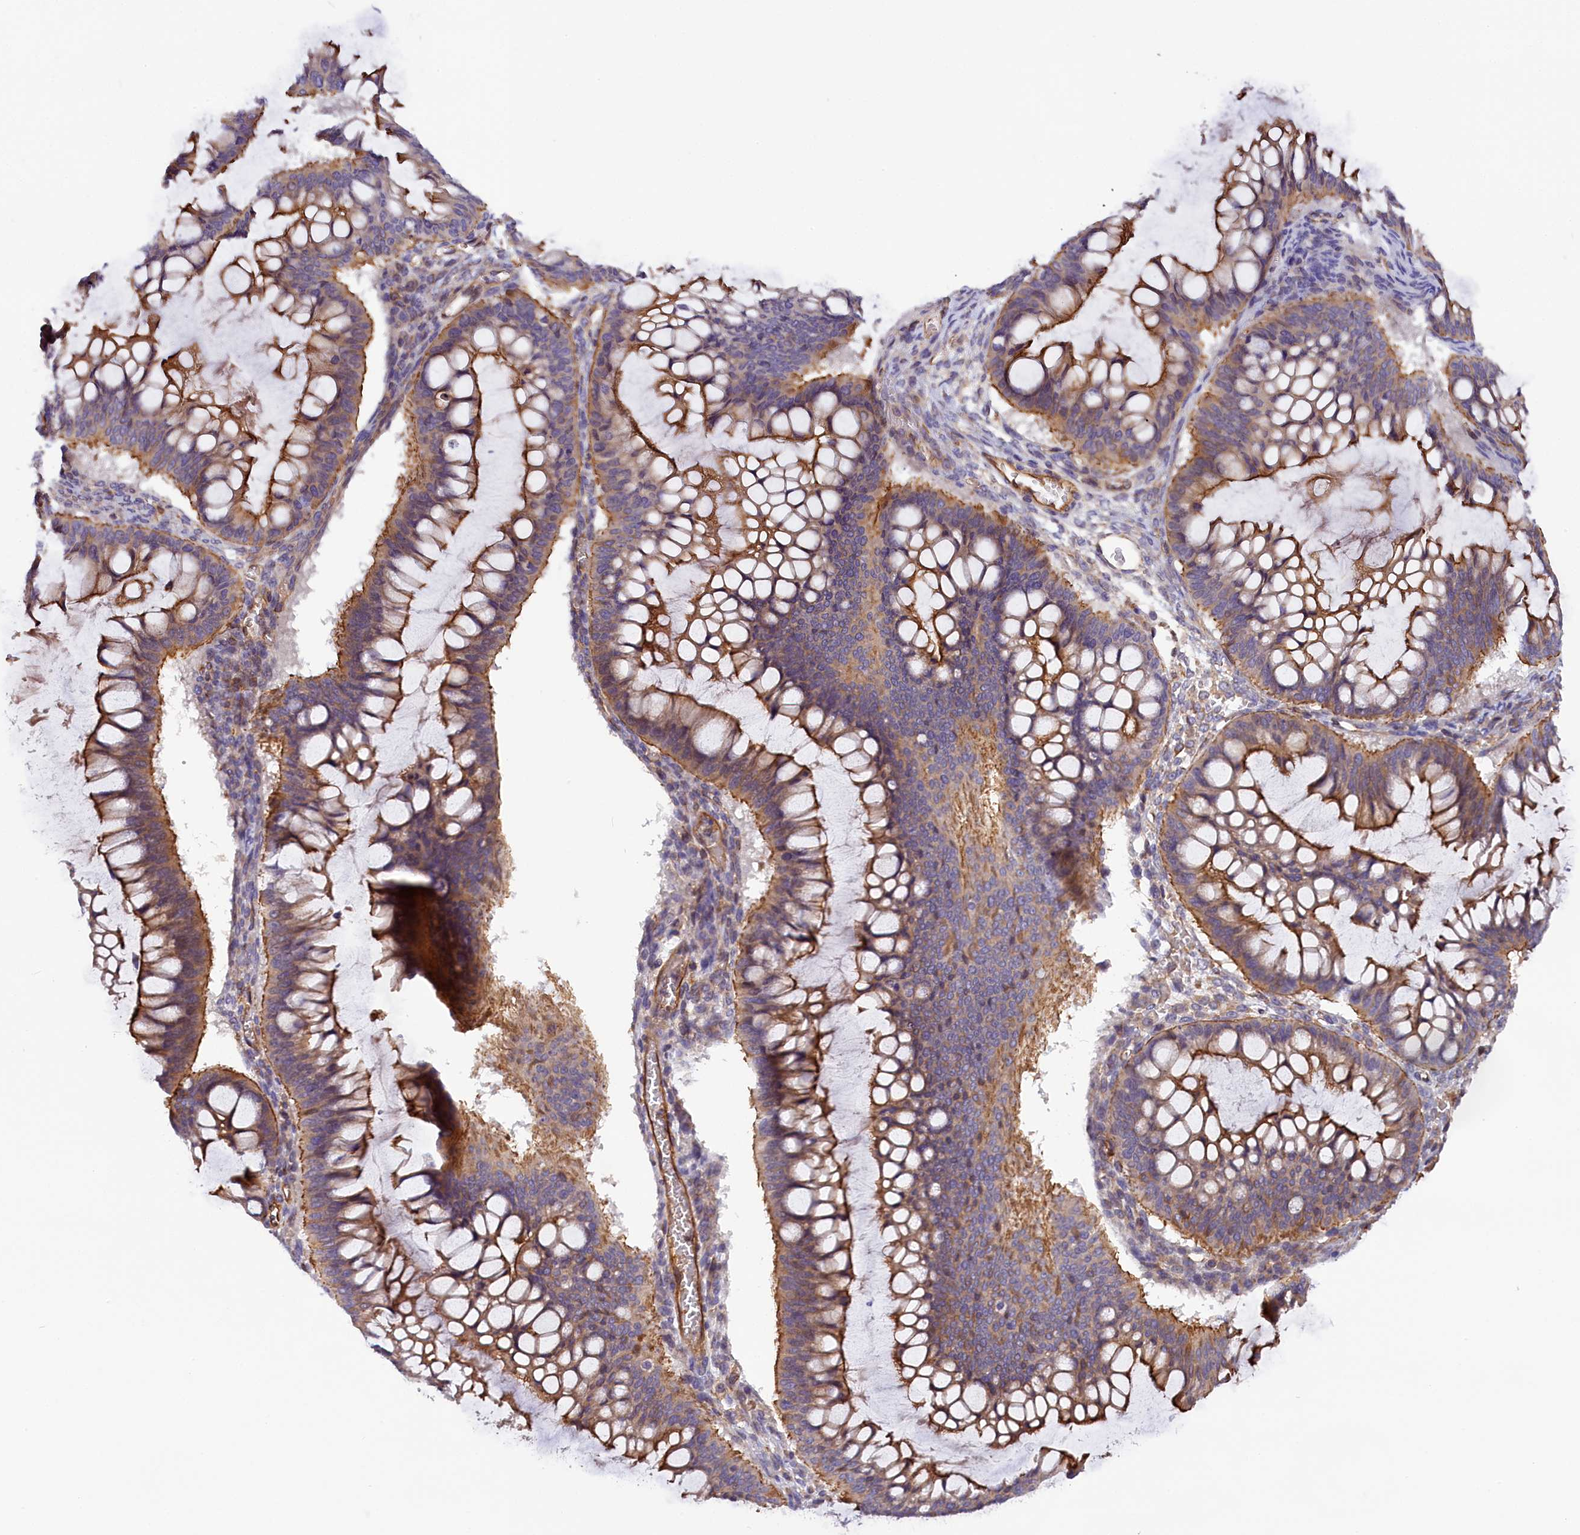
{"staining": {"intensity": "moderate", "quantity": ">75%", "location": "cytoplasmic/membranous"}, "tissue": "ovarian cancer", "cell_type": "Tumor cells", "image_type": "cancer", "snomed": [{"axis": "morphology", "description": "Cystadenocarcinoma, mucinous, NOS"}, {"axis": "topography", "description": "Ovary"}], "caption": "Ovarian mucinous cystadenocarcinoma tissue shows moderate cytoplasmic/membranous expression in about >75% of tumor cells, visualized by immunohistochemistry. Ihc stains the protein in brown and the nuclei are stained blue.", "gene": "MED20", "patient": {"sex": "female", "age": 73}}